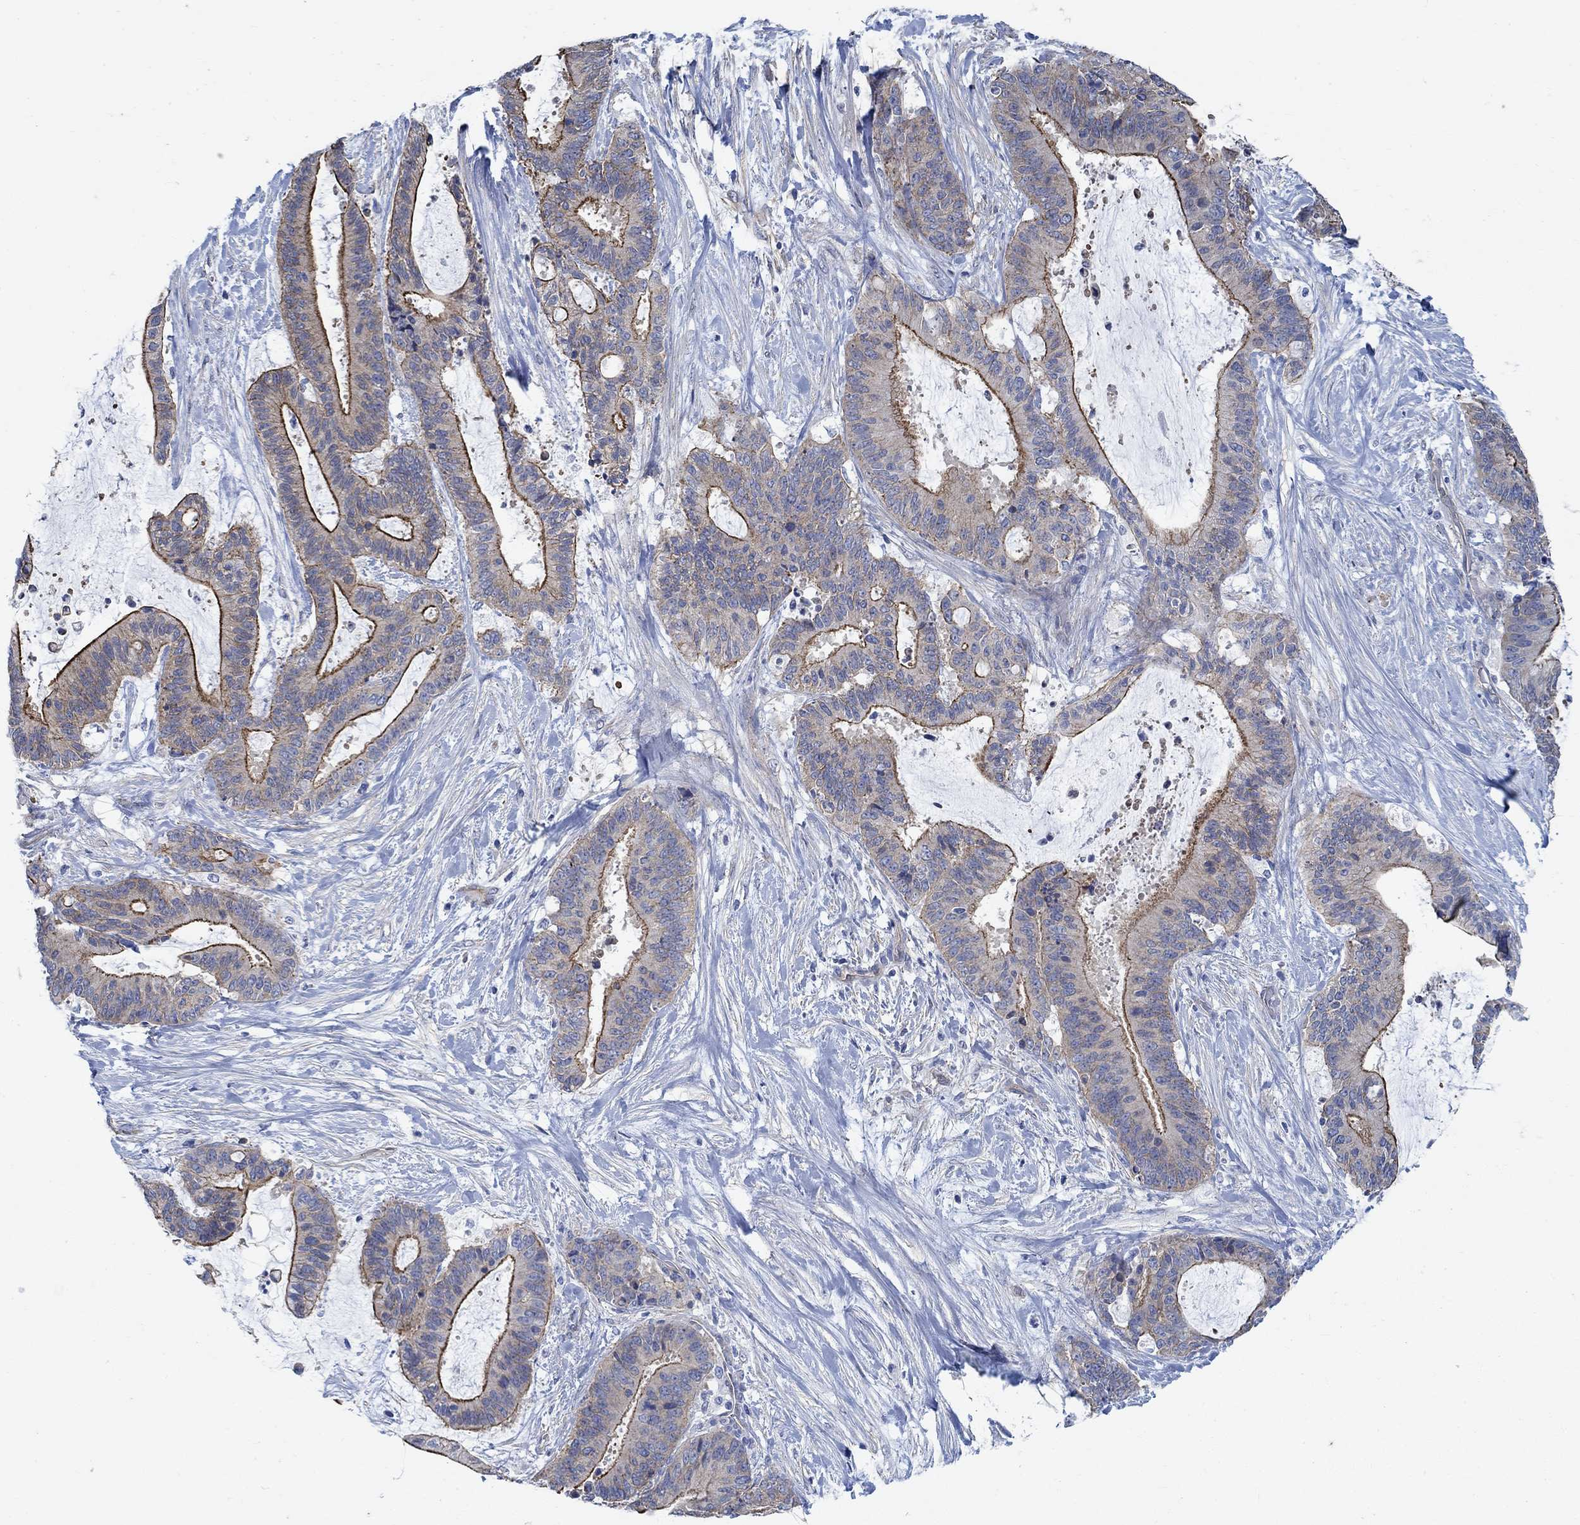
{"staining": {"intensity": "strong", "quantity": "<25%", "location": "cytoplasmic/membranous"}, "tissue": "liver cancer", "cell_type": "Tumor cells", "image_type": "cancer", "snomed": [{"axis": "morphology", "description": "Cholangiocarcinoma"}, {"axis": "topography", "description": "Liver"}], "caption": "Protein analysis of liver cancer (cholangiocarcinoma) tissue reveals strong cytoplasmic/membranous expression in about <25% of tumor cells.", "gene": "TMEM198", "patient": {"sex": "female", "age": 73}}